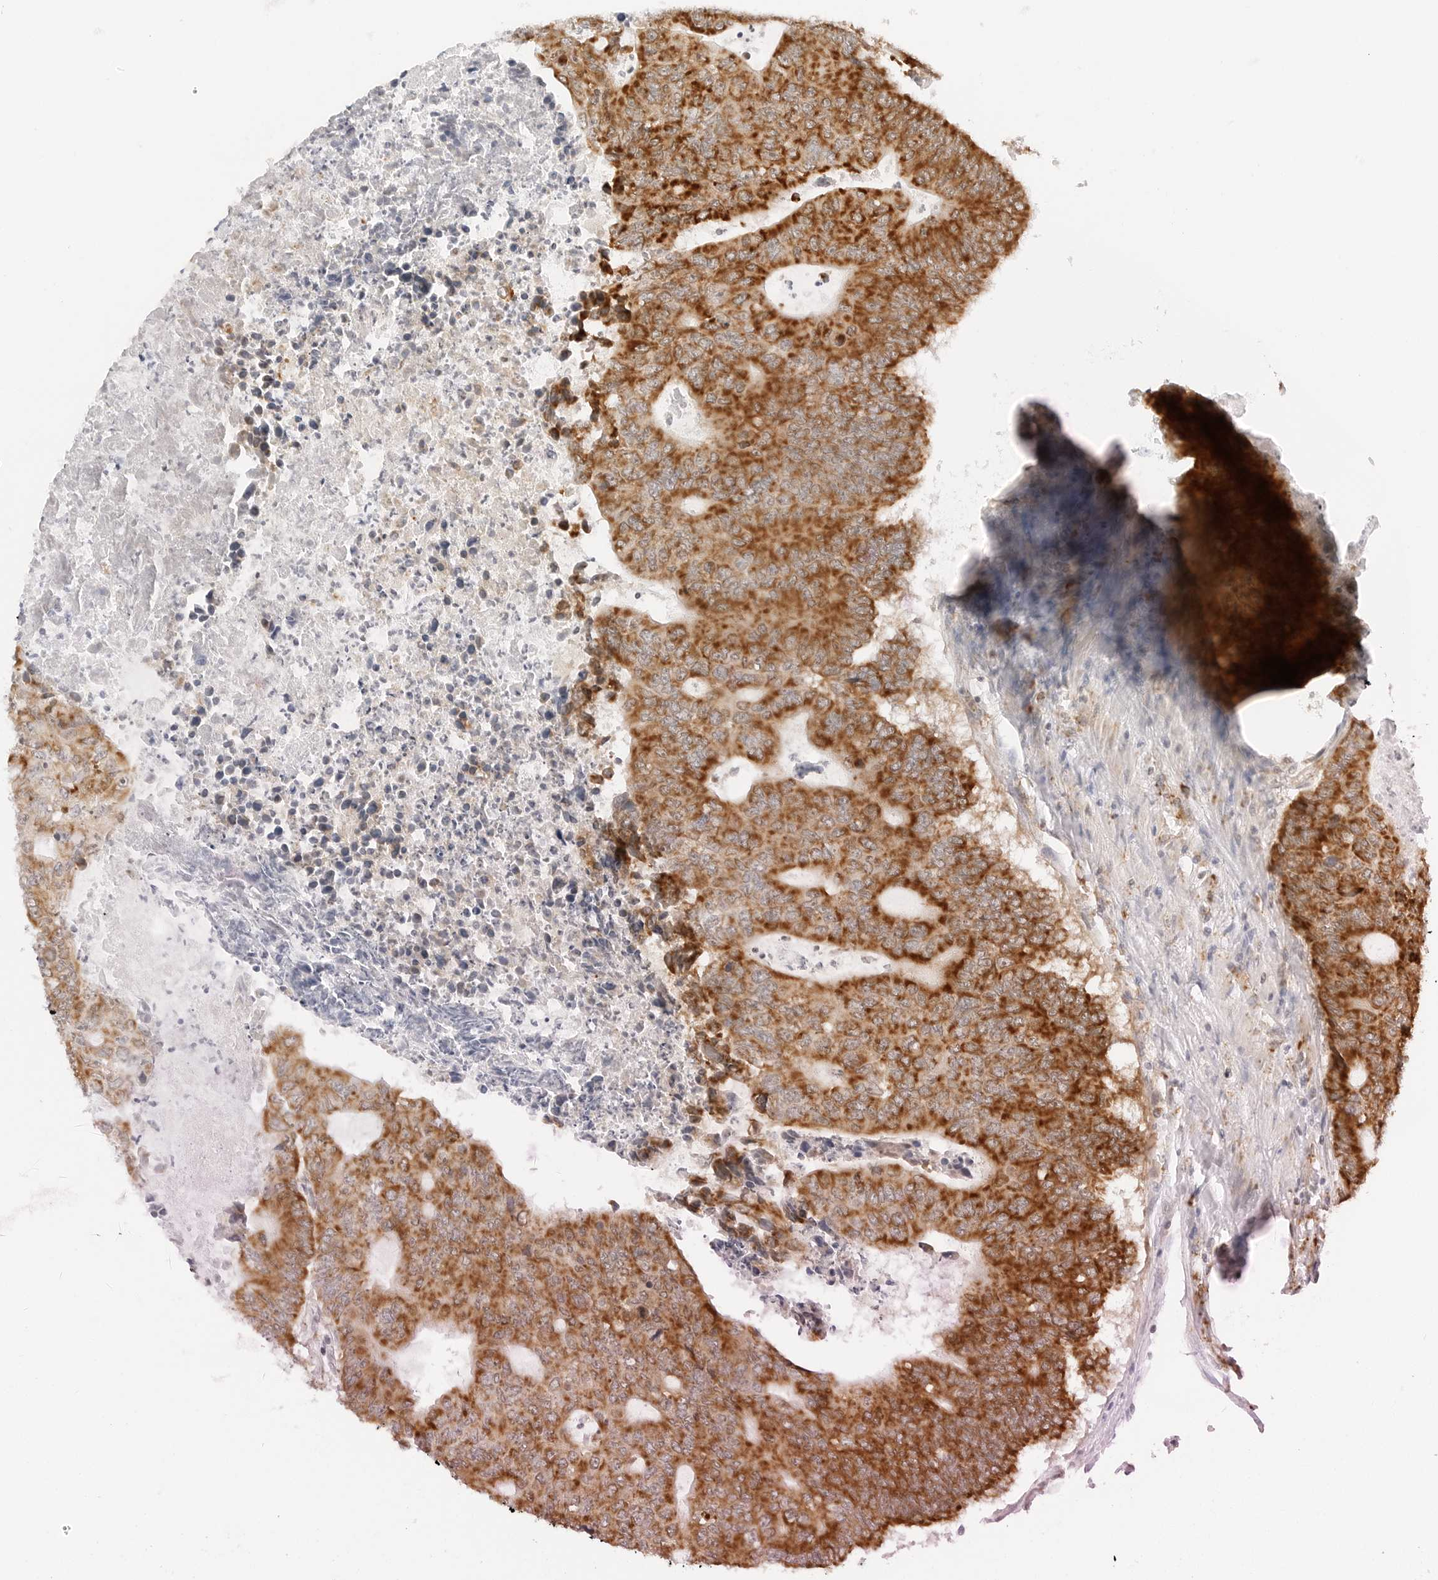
{"staining": {"intensity": "strong", "quantity": ">75%", "location": "cytoplasmic/membranous"}, "tissue": "colorectal cancer", "cell_type": "Tumor cells", "image_type": "cancer", "snomed": [{"axis": "morphology", "description": "Adenocarcinoma, NOS"}, {"axis": "topography", "description": "Colon"}], "caption": "A photomicrograph of human colorectal adenocarcinoma stained for a protein demonstrates strong cytoplasmic/membranous brown staining in tumor cells.", "gene": "FH", "patient": {"sex": "male", "age": 87}}